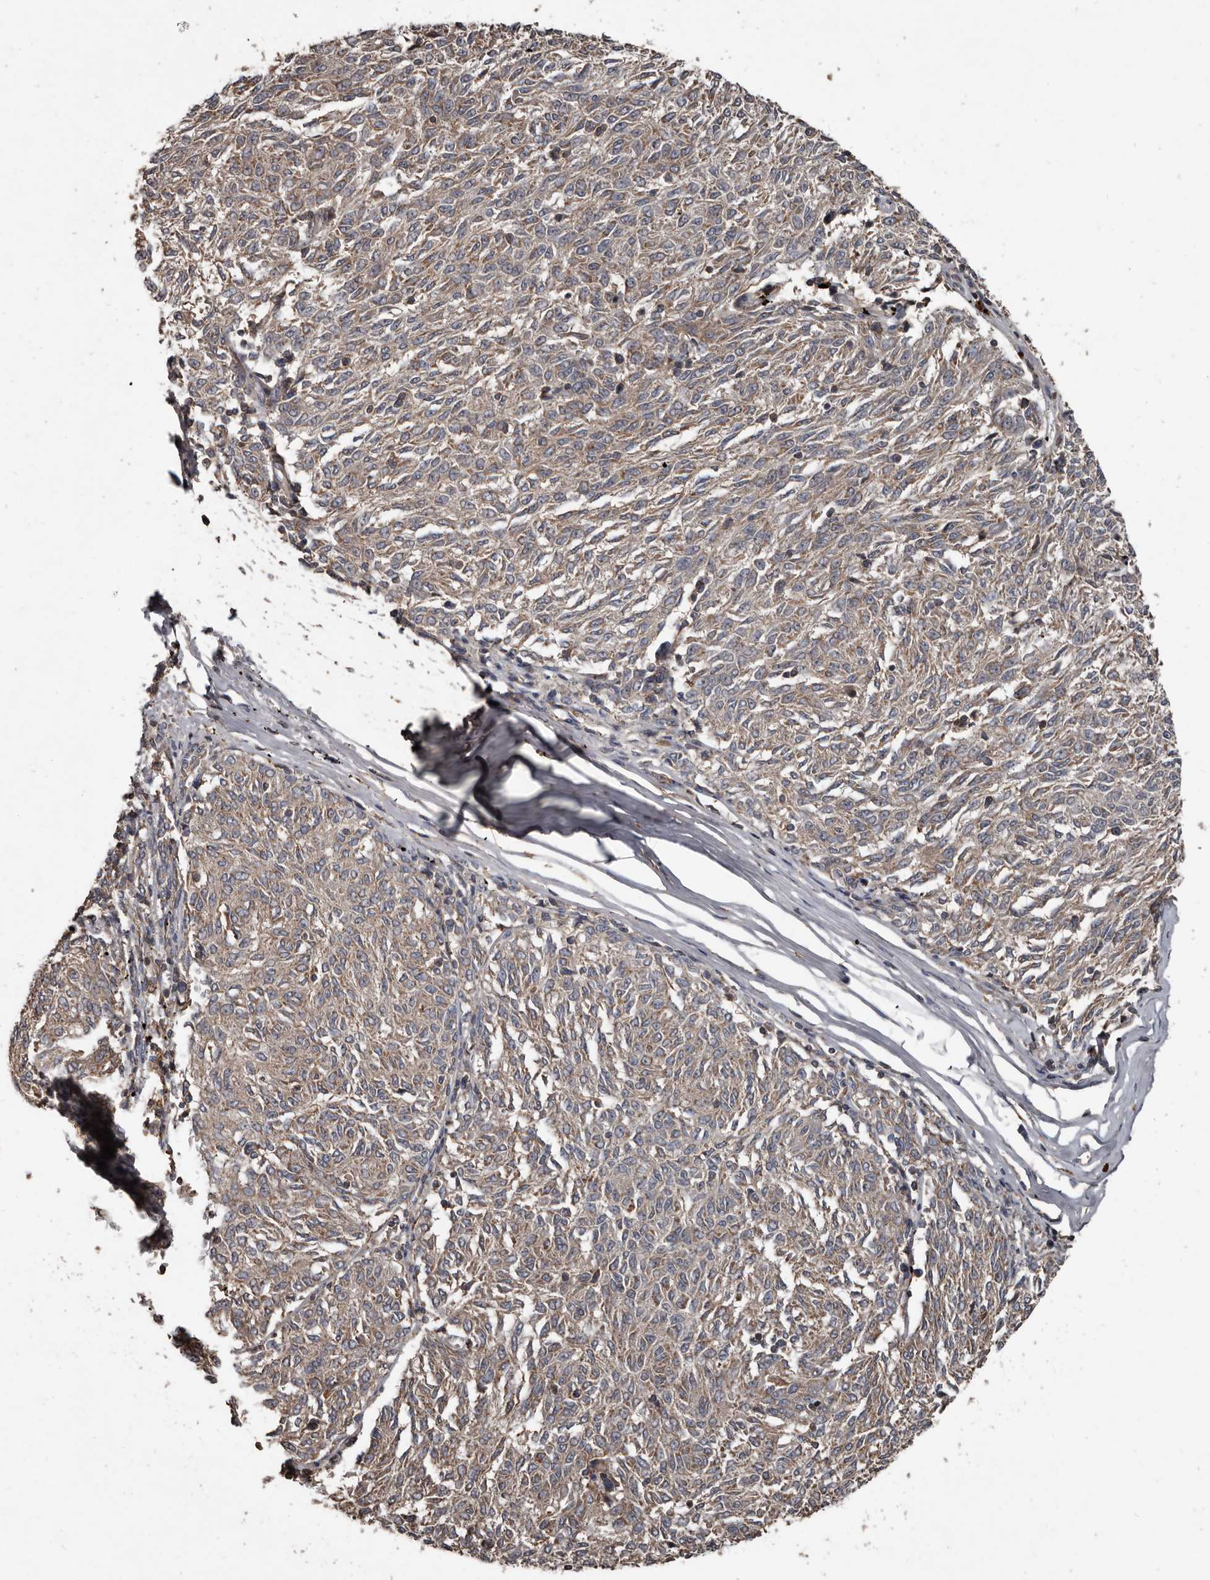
{"staining": {"intensity": "weak", "quantity": "25%-75%", "location": "cytoplasmic/membranous"}, "tissue": "melanoma", "cell_type": "Tumor cells", "image_type": "cancer", "snomed": [{"axis": "morphology", "description": "Malignant melanoma, NOS"}, {"axis": "topography", "description": "Skin"}], "caption": "This histopathology image demonstrates malignant melanoma stained with immunohistochemistry (IHC) to label a protein in brown. The cytoplasmic/membranous of tumor cells show weak positivity for the protein. Nuclei are counter-stained blue.", "gene": "GREB1", "patient": {"sex": "female", "age": 72}}